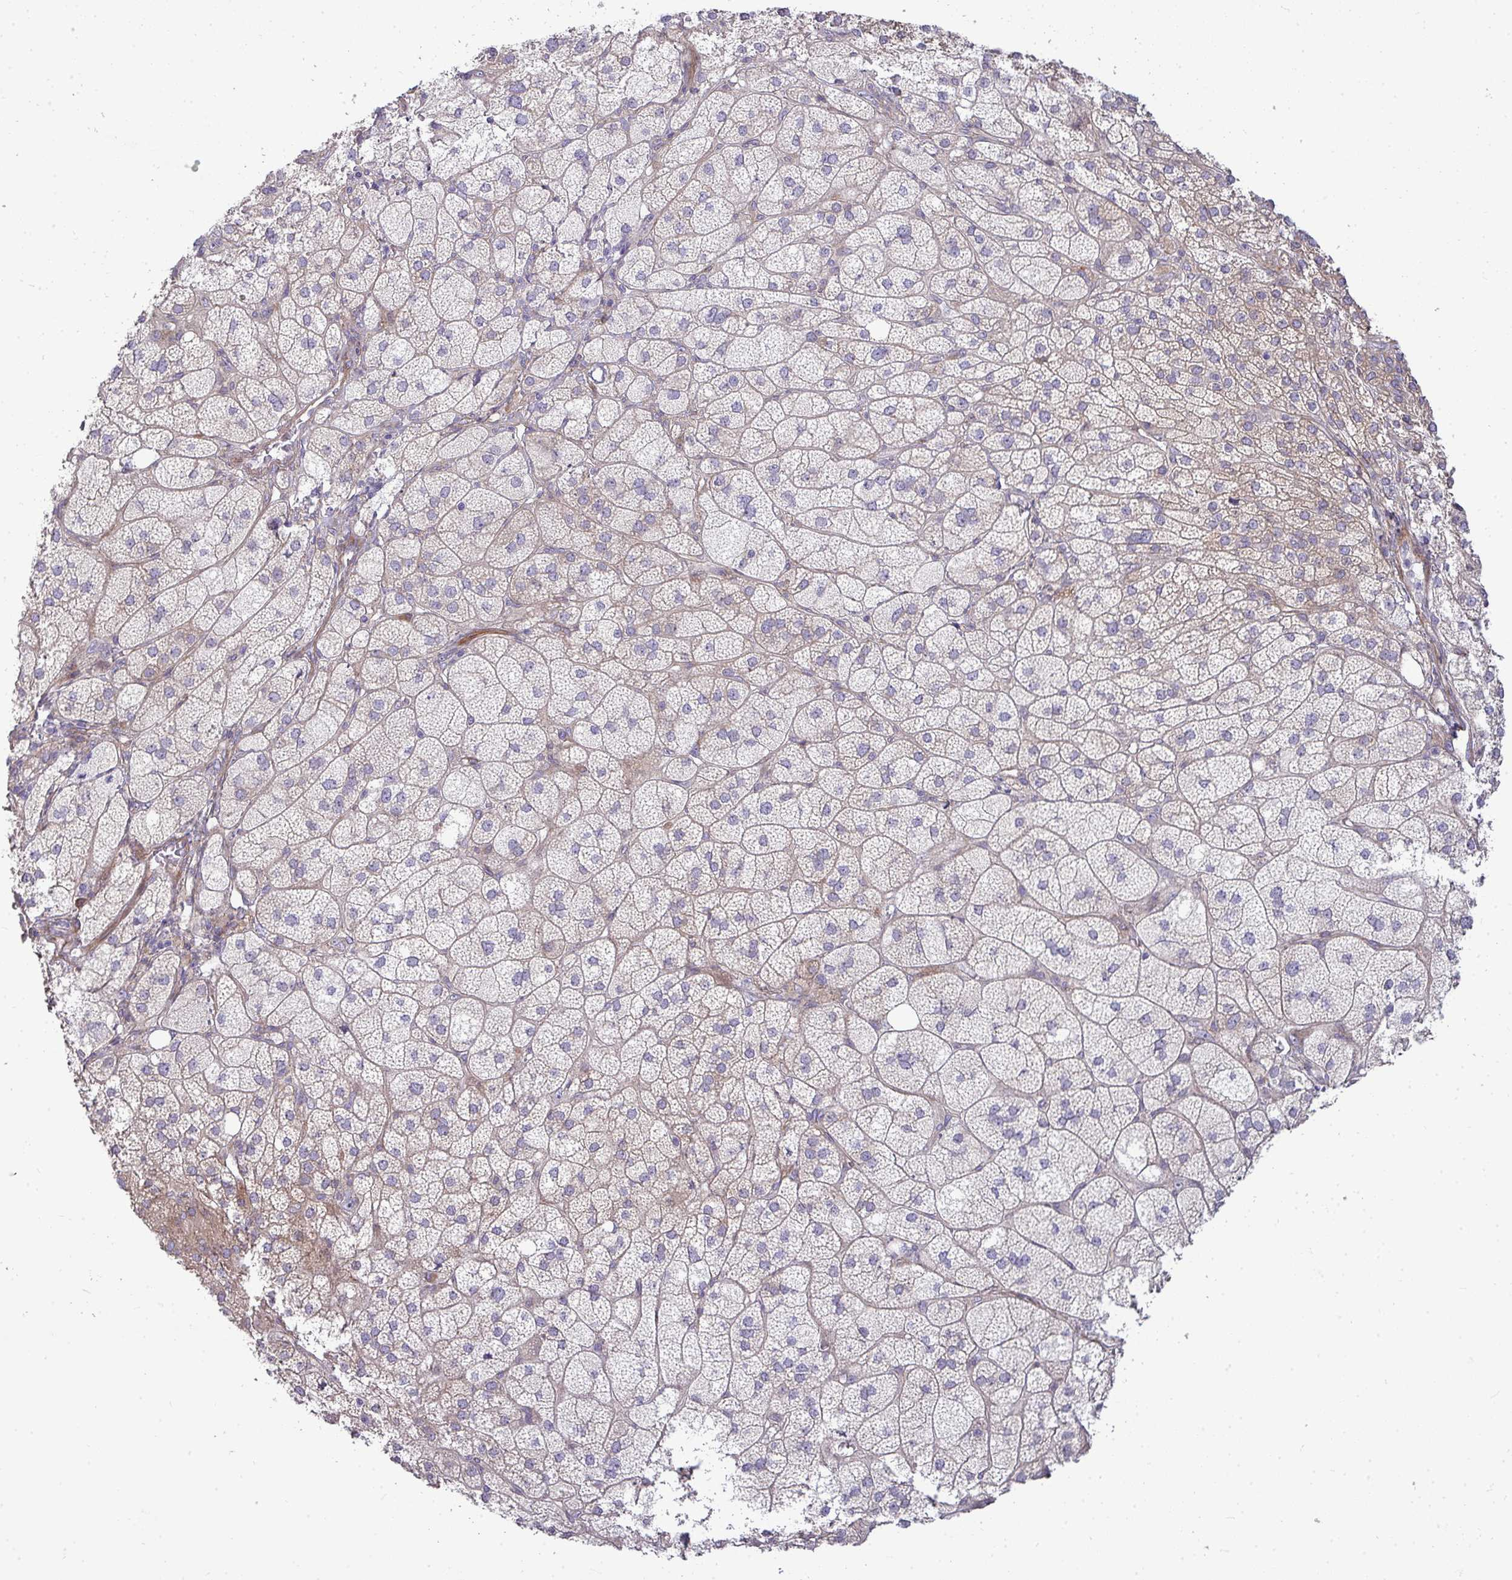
{"staining": {"intensity": "moderate", "quantity": "25%-75%", "location": "cytoplasmic/membranous"}, "tissue": "adrenal gland", "cell_type": "Glandular cells", "image_type": "normal", "snomed": [{"axis": "morphology", "description": "Normal tissue, NOS"}, {"axis": "topography", "description": "Adrenal gland"}], "caption": "Adrenal gland was stained to show a protein in brown. There is medium levels of moderate cytoplasmic/membranous positivity in about 25%-75% of glandular cells. (Brightfield microscopy of DAB IHC at high magnification).", "gene": "SH2D1B", "patient": {"sex": "female", "age": 60}}